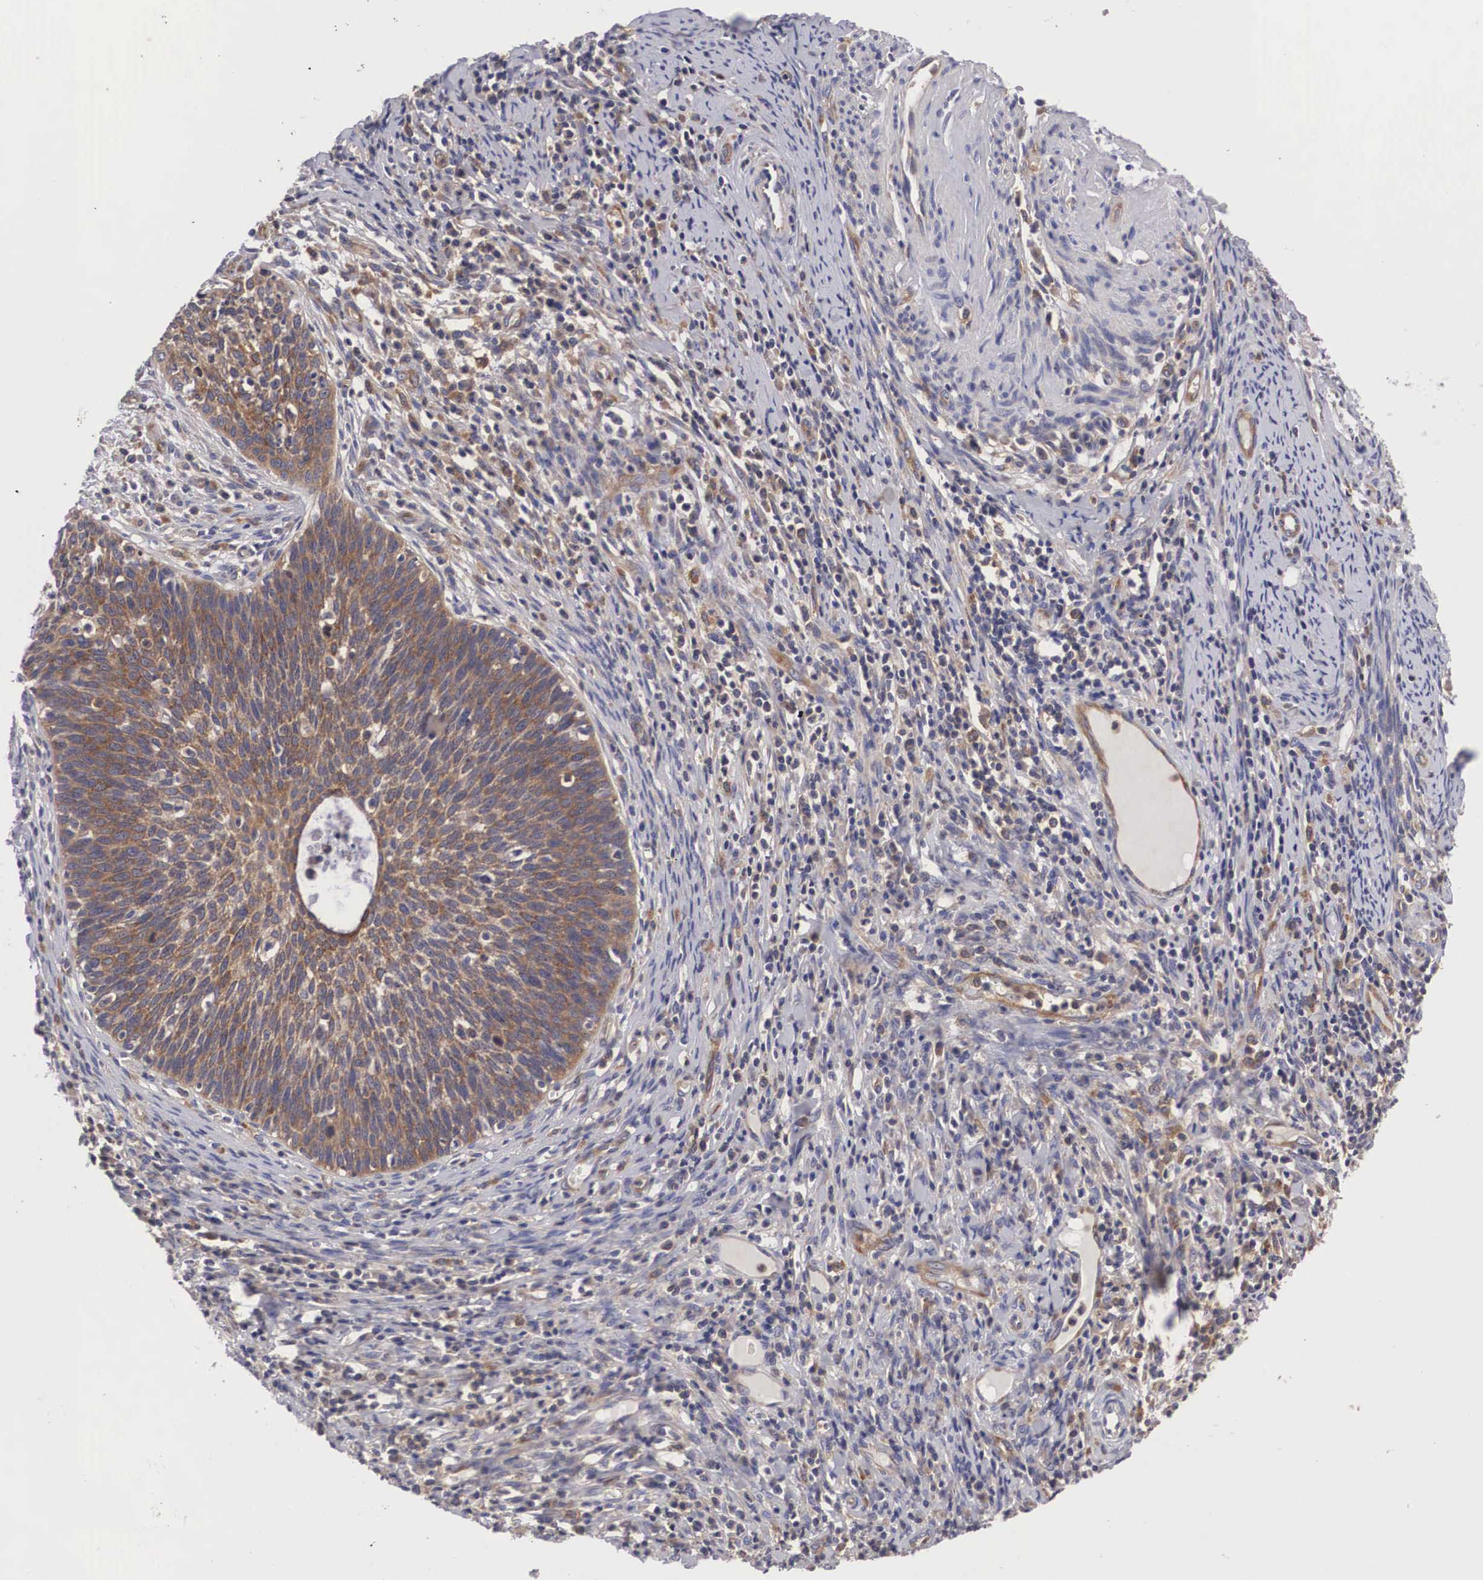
{"staining": {"intensity": "moderate", "quantity": ">75%", "location": "cytoplasmic/membranous"}, "tissue": "cervical cancer", "cell_type": "Tumor cells", "image_type": "cancer", "snomed": [{"axis": "morphology", "description": "Squamous cell carcinoma, NOS"}, {"axis": "topography", "description": "Cervix"}], "caption": "Cervical cancer stained with immunohistochemistry reveals moderate cytoplasmic/membranous expression in approximately >75% of tumor cells. The staining is performed using DAB brown chromogen to label protein expression. The nuclei are counter-stained blue using hematoxylin.", "gene": "GRIPAP1", "patient": {"sex": "female", "age": 41}}